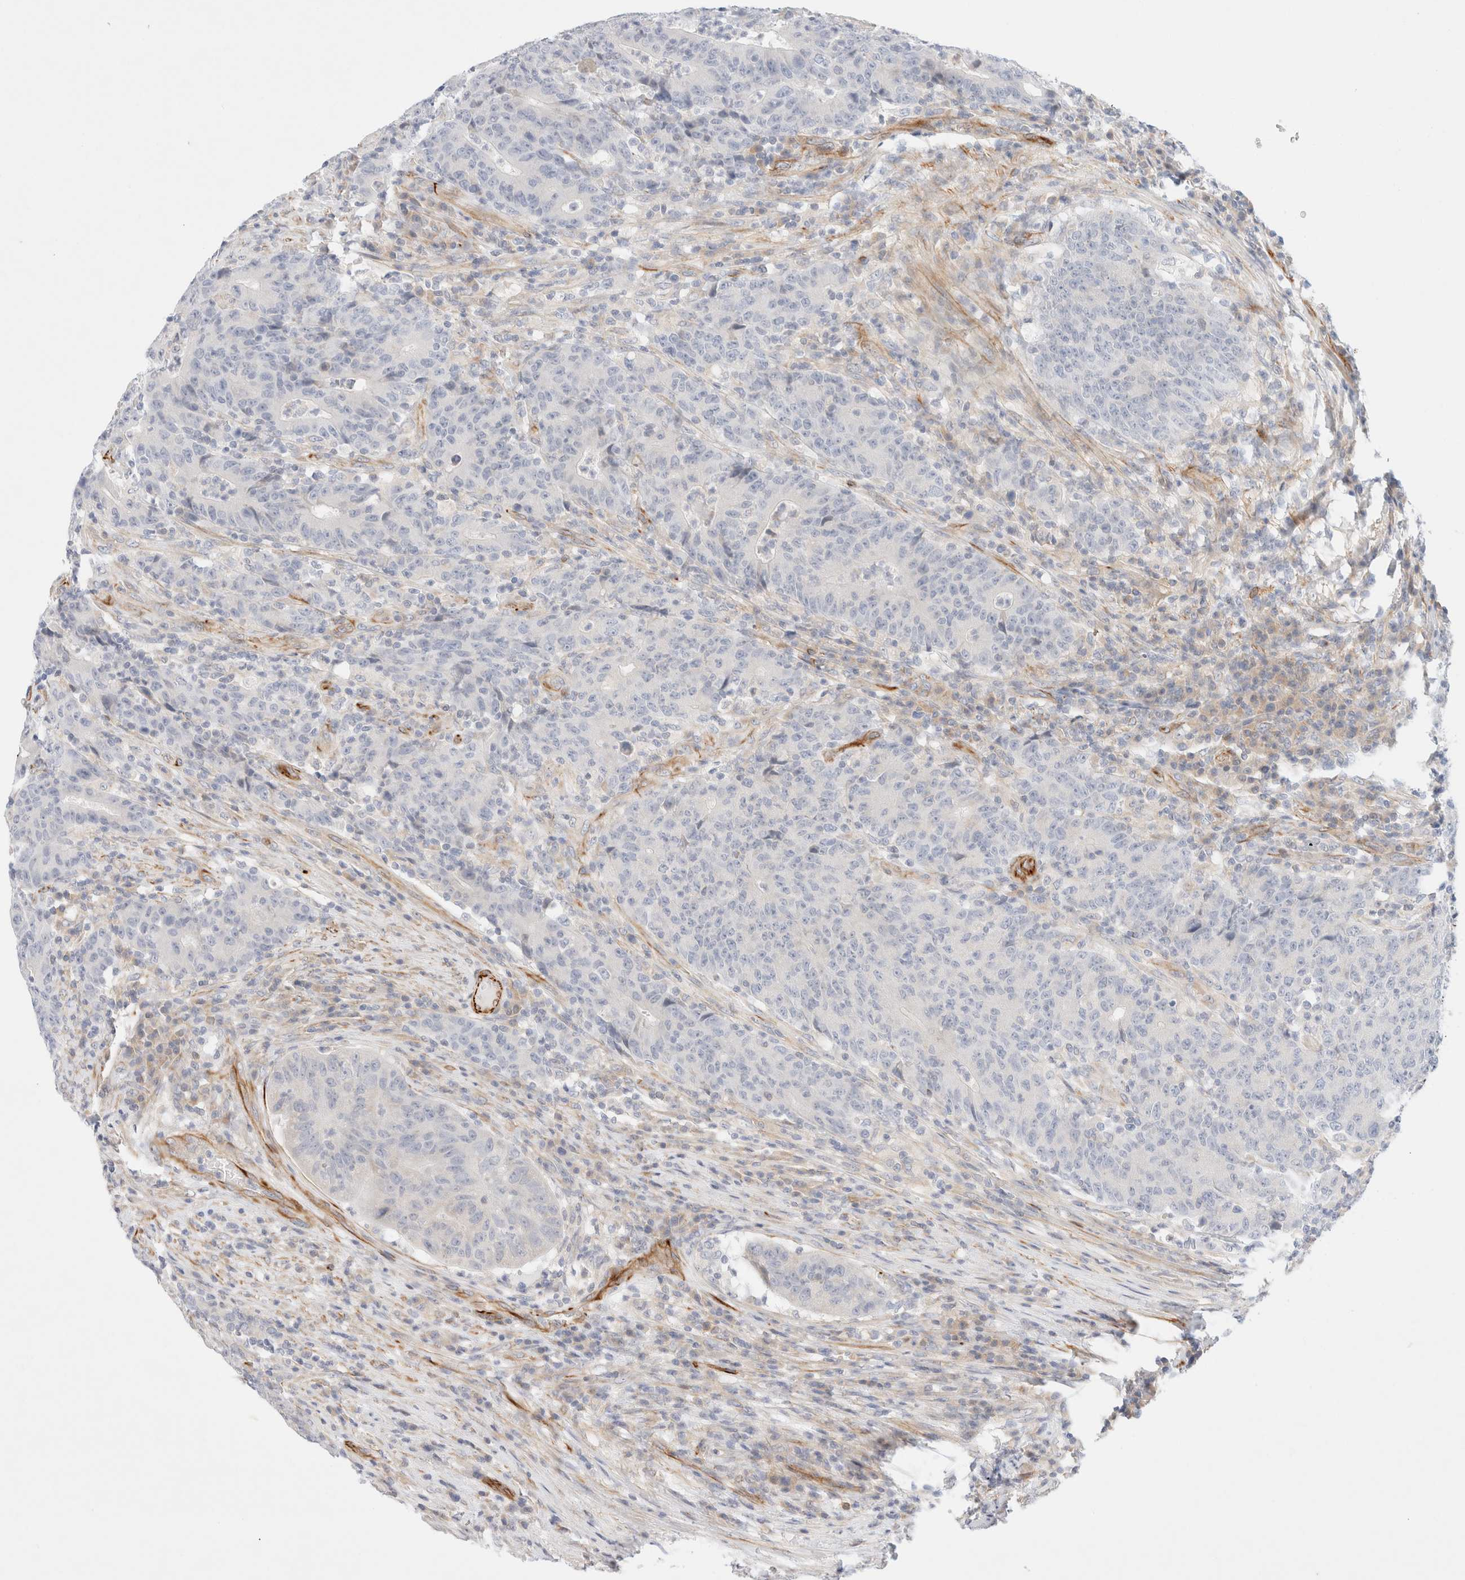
{"staining": {"intensity": "negative", "quantity": "none", "location": "none"}, "tissue": "colorectal cancer", "cell_type": "Tumor cells", "image_type": "cancer", "snomed": [{"axis": "morphology", "description": "Normal tissue, NOS"}, {"axis": "morphology", "description": "Adenocarcinoma, NOS"}, {"axis": "topography", "description": "Colon"}], "caption": "The immunohistochemistry histopathology image has no significant positivity in tumor cells of colorectal cancer tissue.", "gene": "SLC25A48", "patient": {"sex": "female", "age": 75}}